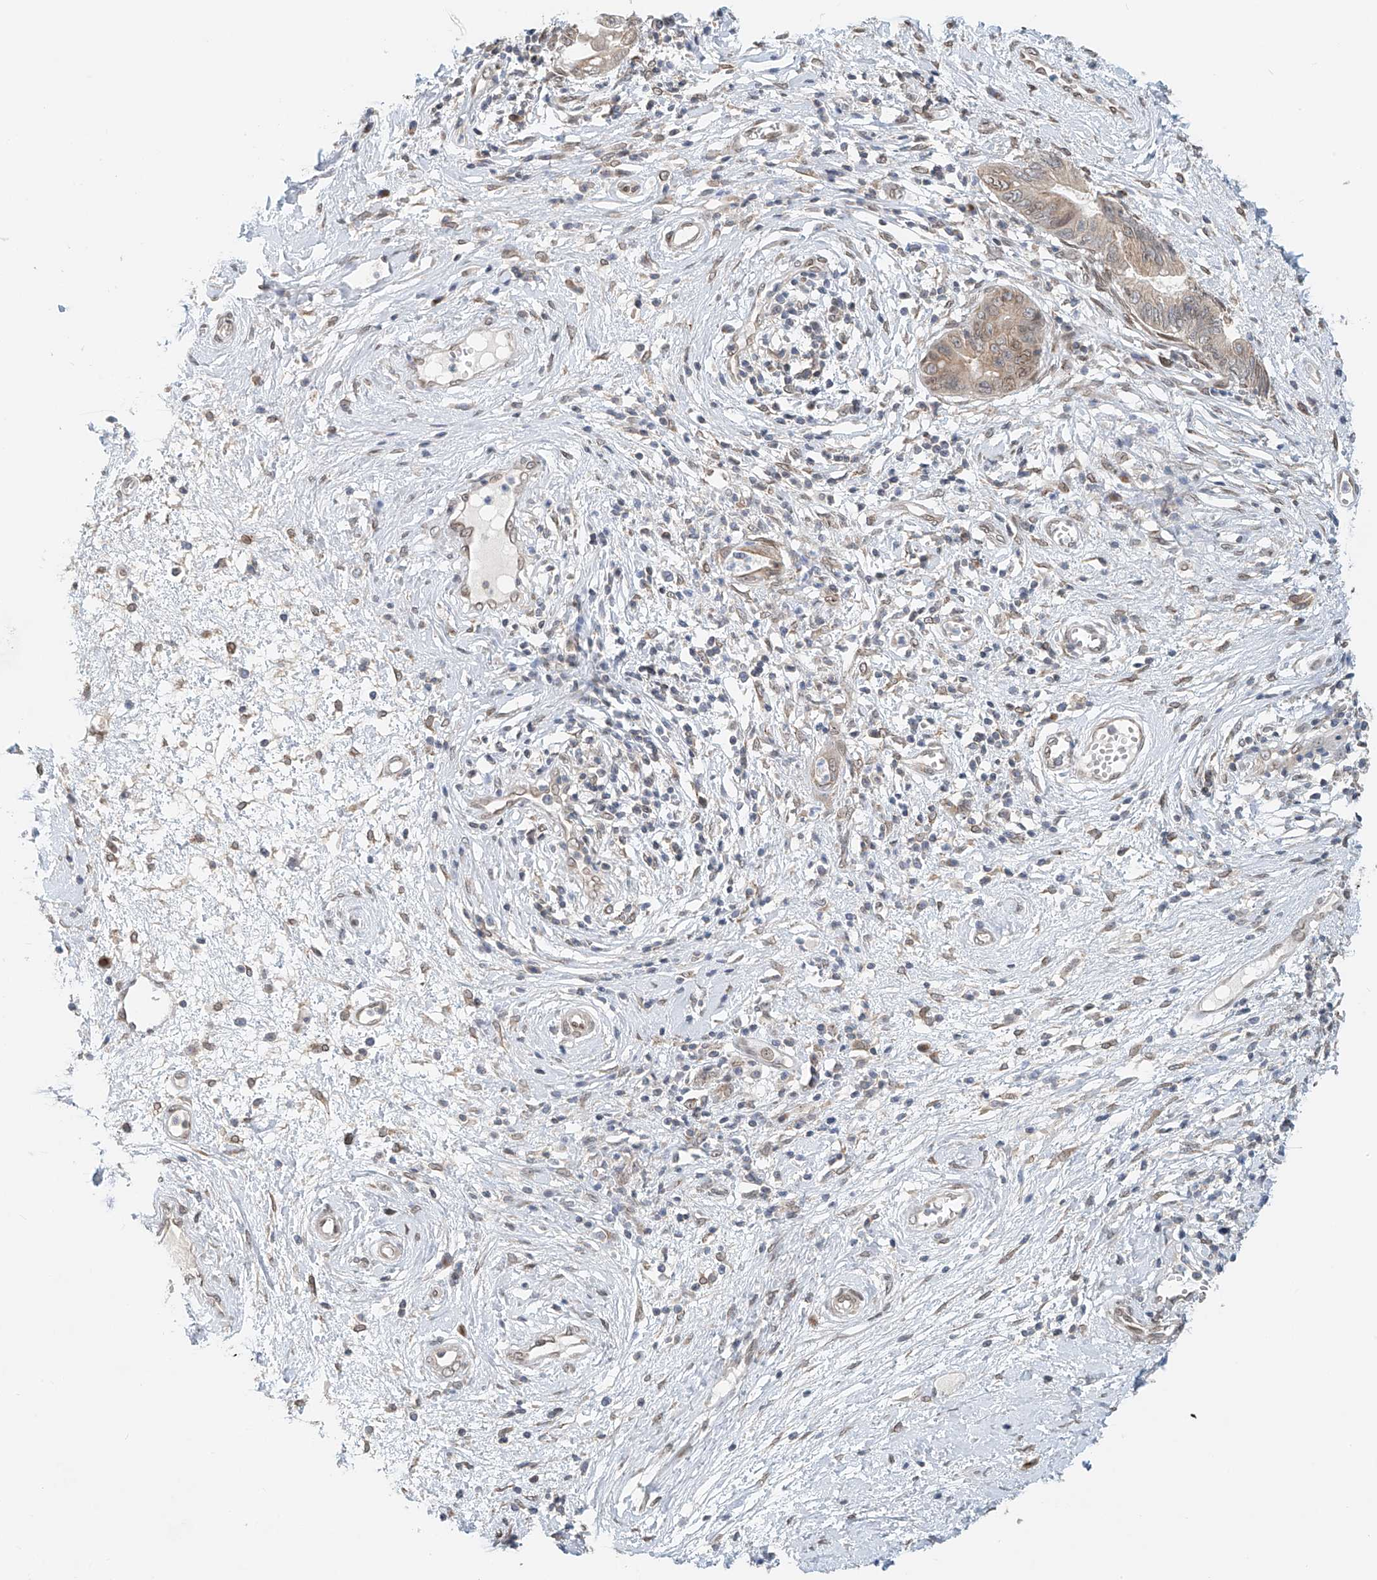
{"staining": {"intensity": "weak", "quantity": "<25%", "location": "cytoplasmic/membranous,nuclear"}, "tissue": "cervical cancer", "cell_type": "Tumor cells", "image_type": "cancer", "snomed": [{"axis": "morphology", "description": "Adenocarcinoma, NOS"}, {"axis": "topography", "description": "Cervix"}], "caption": "DAB (3,3'-diaminobenzidine) immunohistochemical staining of human cervical cancer (adenocarcinoma) reveals no significant expression in tumor cells.", "gene": "STARD9", "patient": {"sex": "female", "age": 44}}